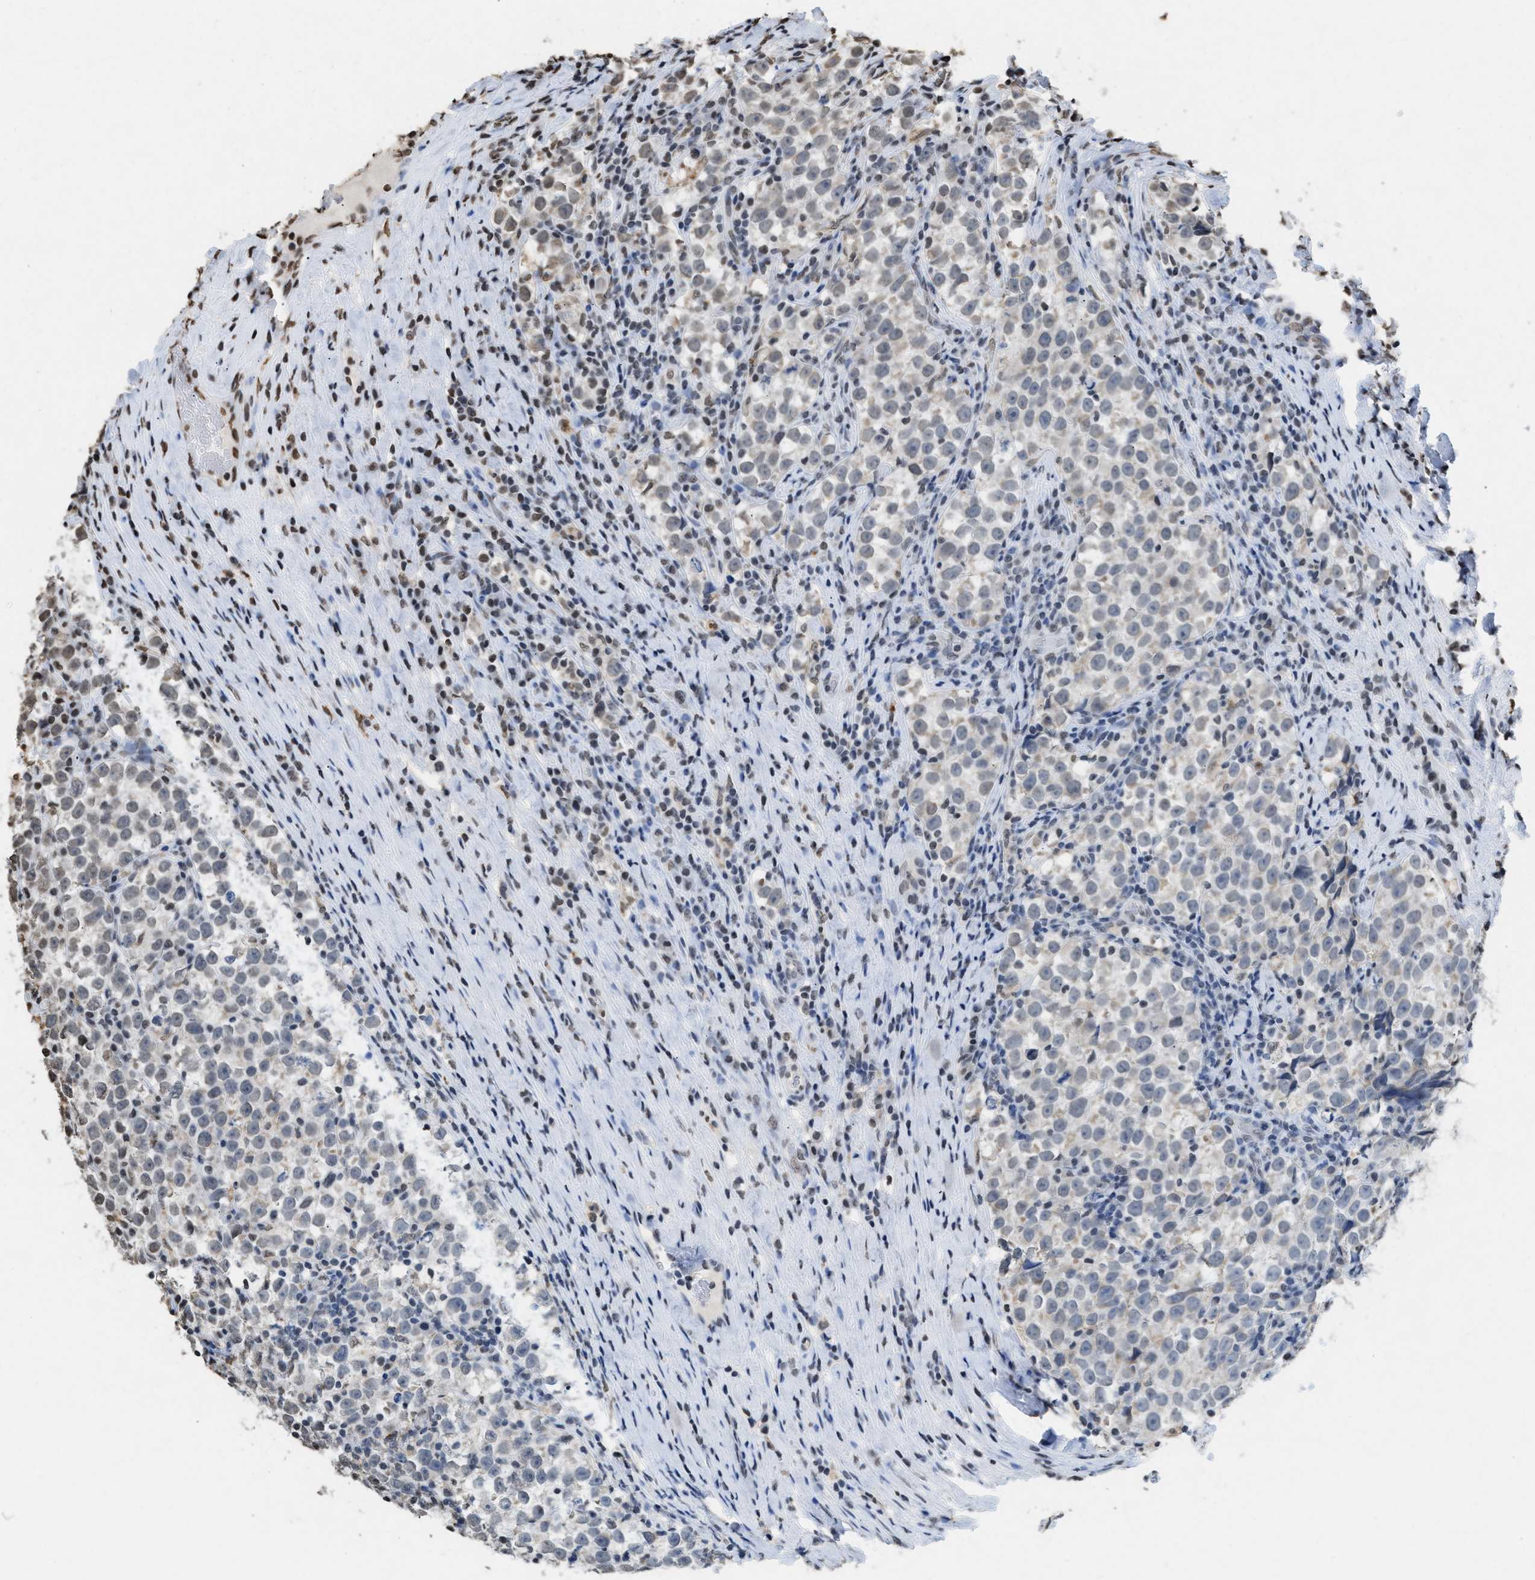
{"staining": {"intensity": "weak", "quantity": "<25%", "location": "nuclear"}, "tissue": "testis cancer", "cell_type": "Tumor cells", "image_type": "cancer", "snomed": [{"axis": "morphology", "description": "Normal tissue, NOS"}, {"axis": "morphology", "description": "Seminoma, NOS"}, {"axis": "topography", "description": "Testis"}], "caption": "A high-resolution photomicrograph shows immunohistochemistry (IHC) staining of seminoma (testis), which reveals no significant expression in tumor cells.", "gene": "NUP88", "patient": {"sex": "male", "age": 43}}